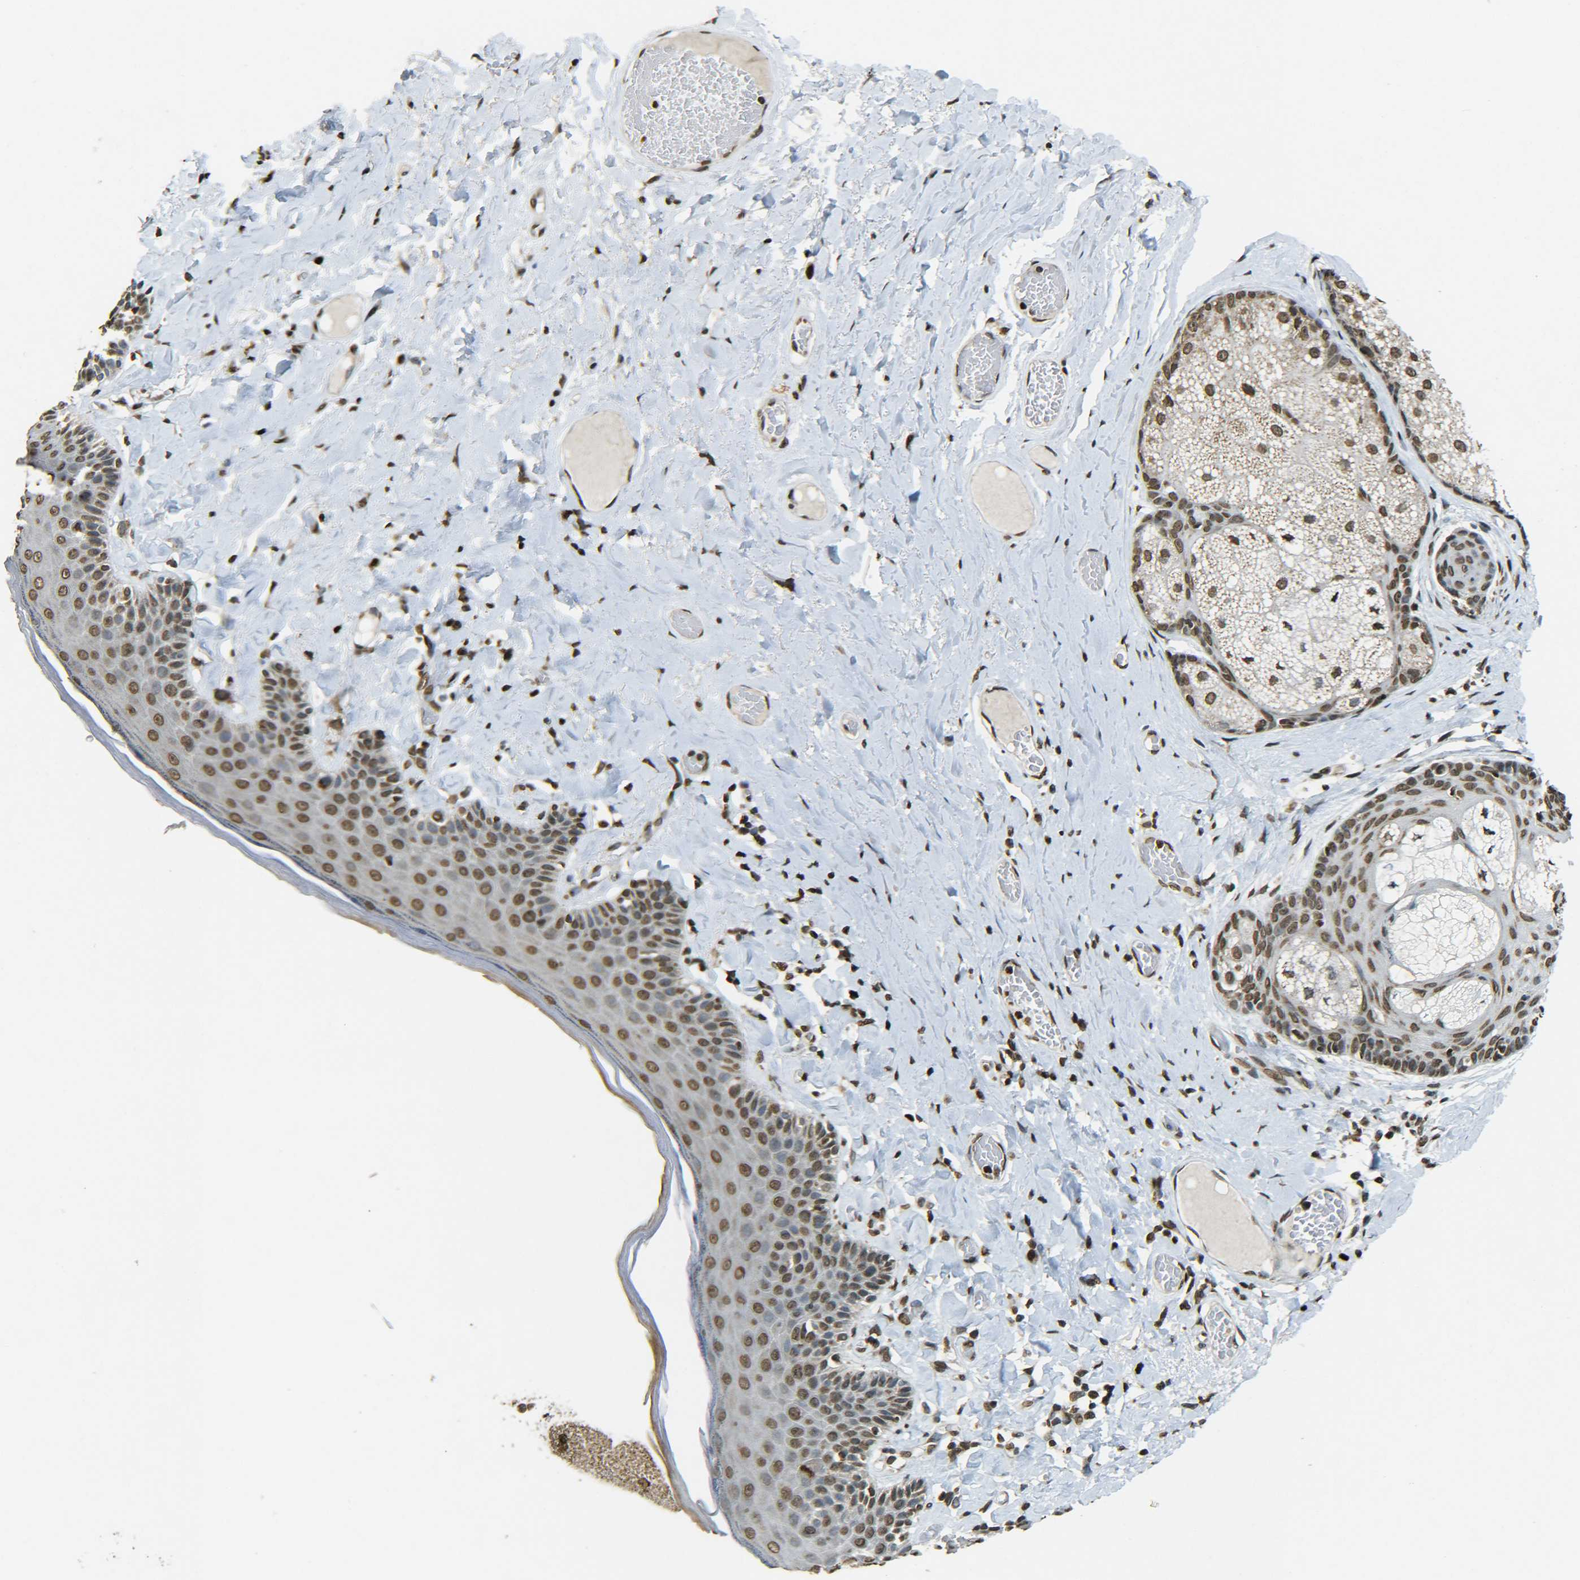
{"staining": {"intensity": "moderate", "quantity": ">75%", "location": "nuclear"}, "tissue": "skin", "cell_type": "Epidermal cells", "image_type": "normal", "snomed": [{"axis": "morphology", "description": "Normal tissue, NOS"}, {"axis": "topography", "description": "Anal"}], "caption": "Immunohistochemical staining of benign skin exhibits moderate nuclear protein positivity in approximately >75% of epidermal cells. (DAB IHC, brown staining for protein, blue staining for nuclei).", "gene": "NEUROG2", "patient": {"sex": "male", "age": 69}}